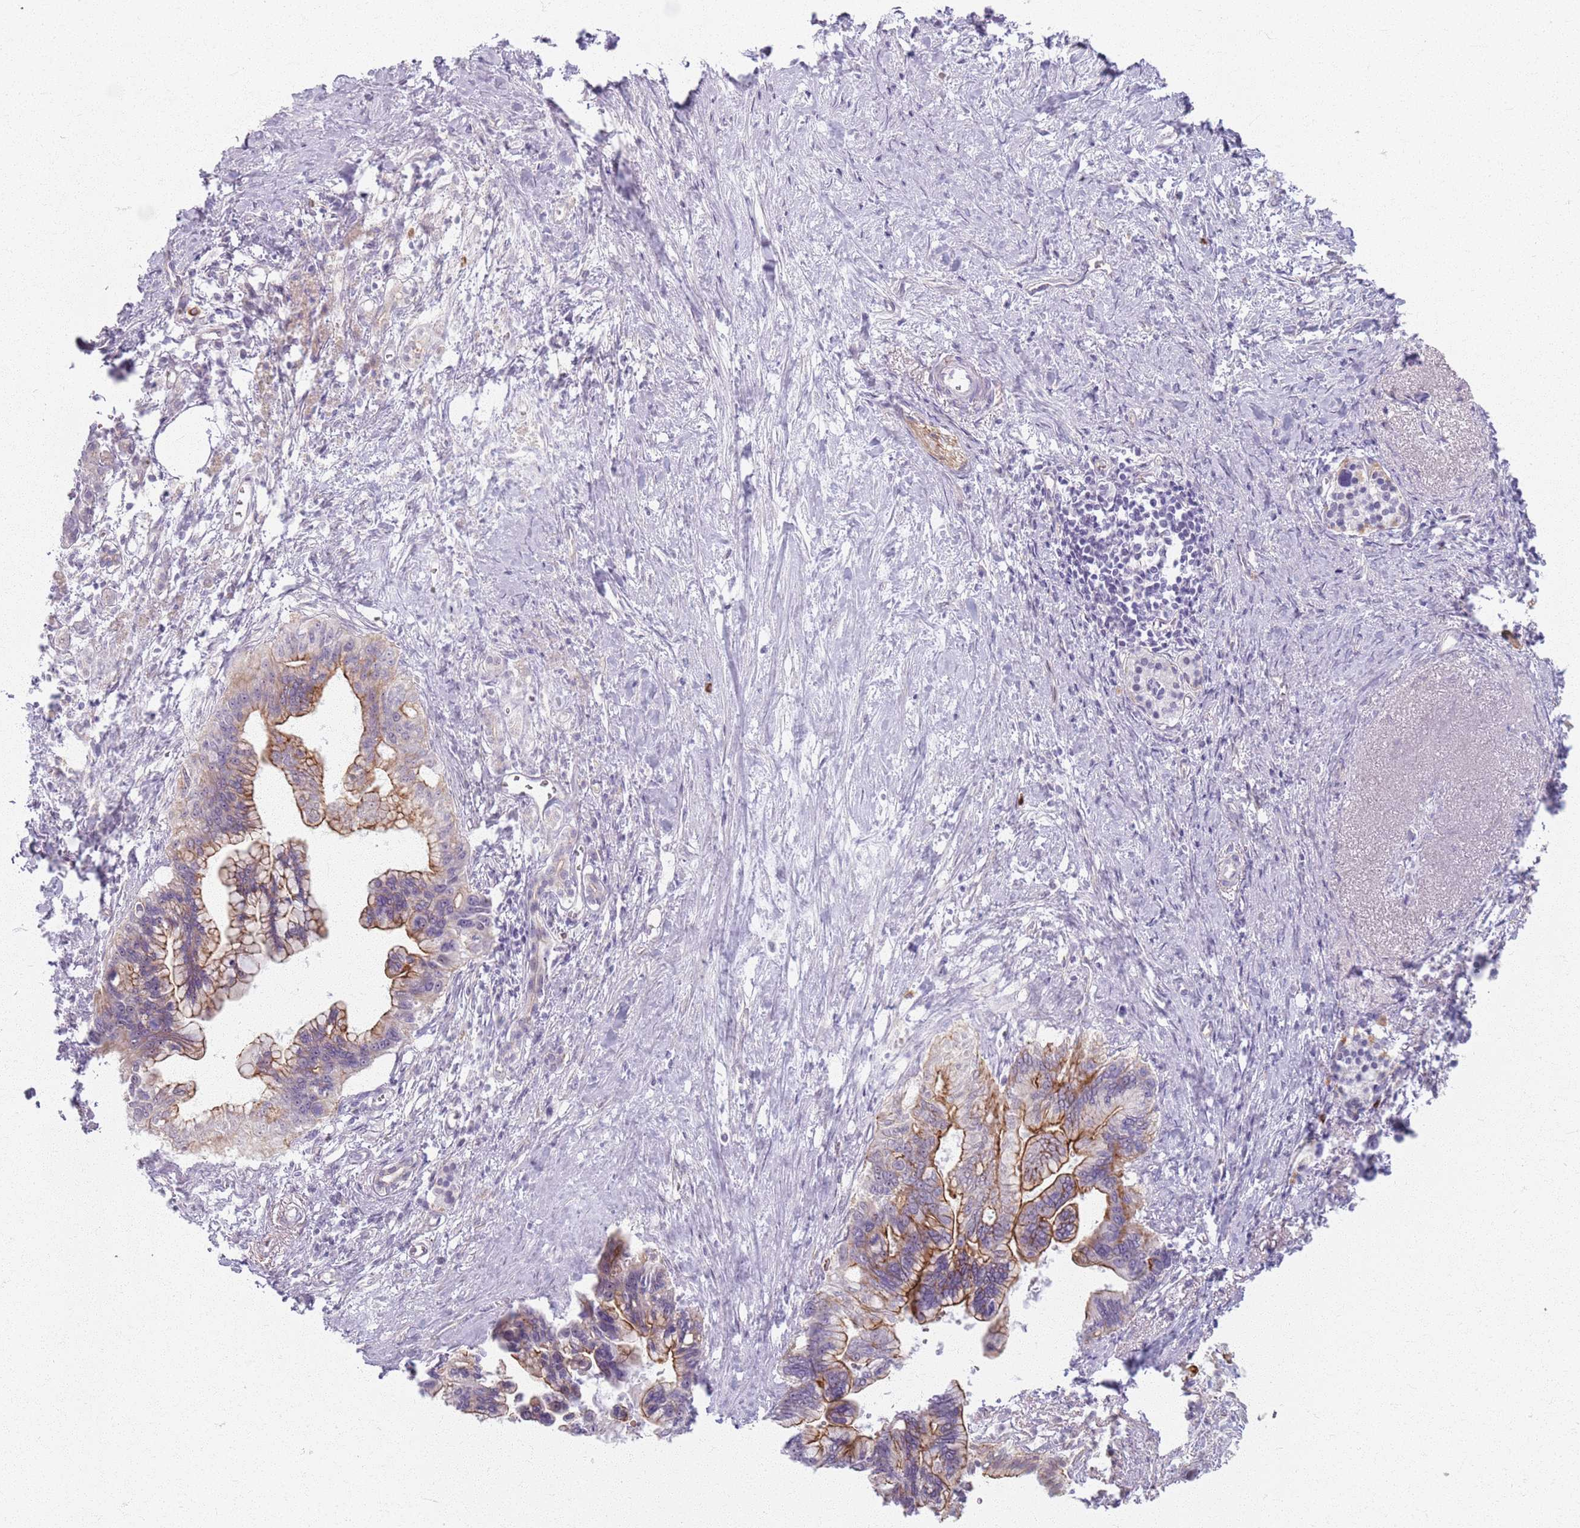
{"staining": {"intensity": "moderate", "quantity": "25%-75%", "location": "cytoplasmic/membranous"}, "tissue": "pancreatic cancer", "cell_type": "Tumor cells", "image_type": "cancer", "snomed": [{"axis": "morphology", "description": "Adenocarcinoma, NOS"}, {"axis": "topography", "description": "Pancreas"}], "caption": "This is an image of immunohistochemistry (IHC) staining of pancreatic cancer, which shows moderate positivity in the cytoplasmic/membranous of tumor cells.", "gene": "KCNA5", "patient": {"sex": "female", "age": 83}}